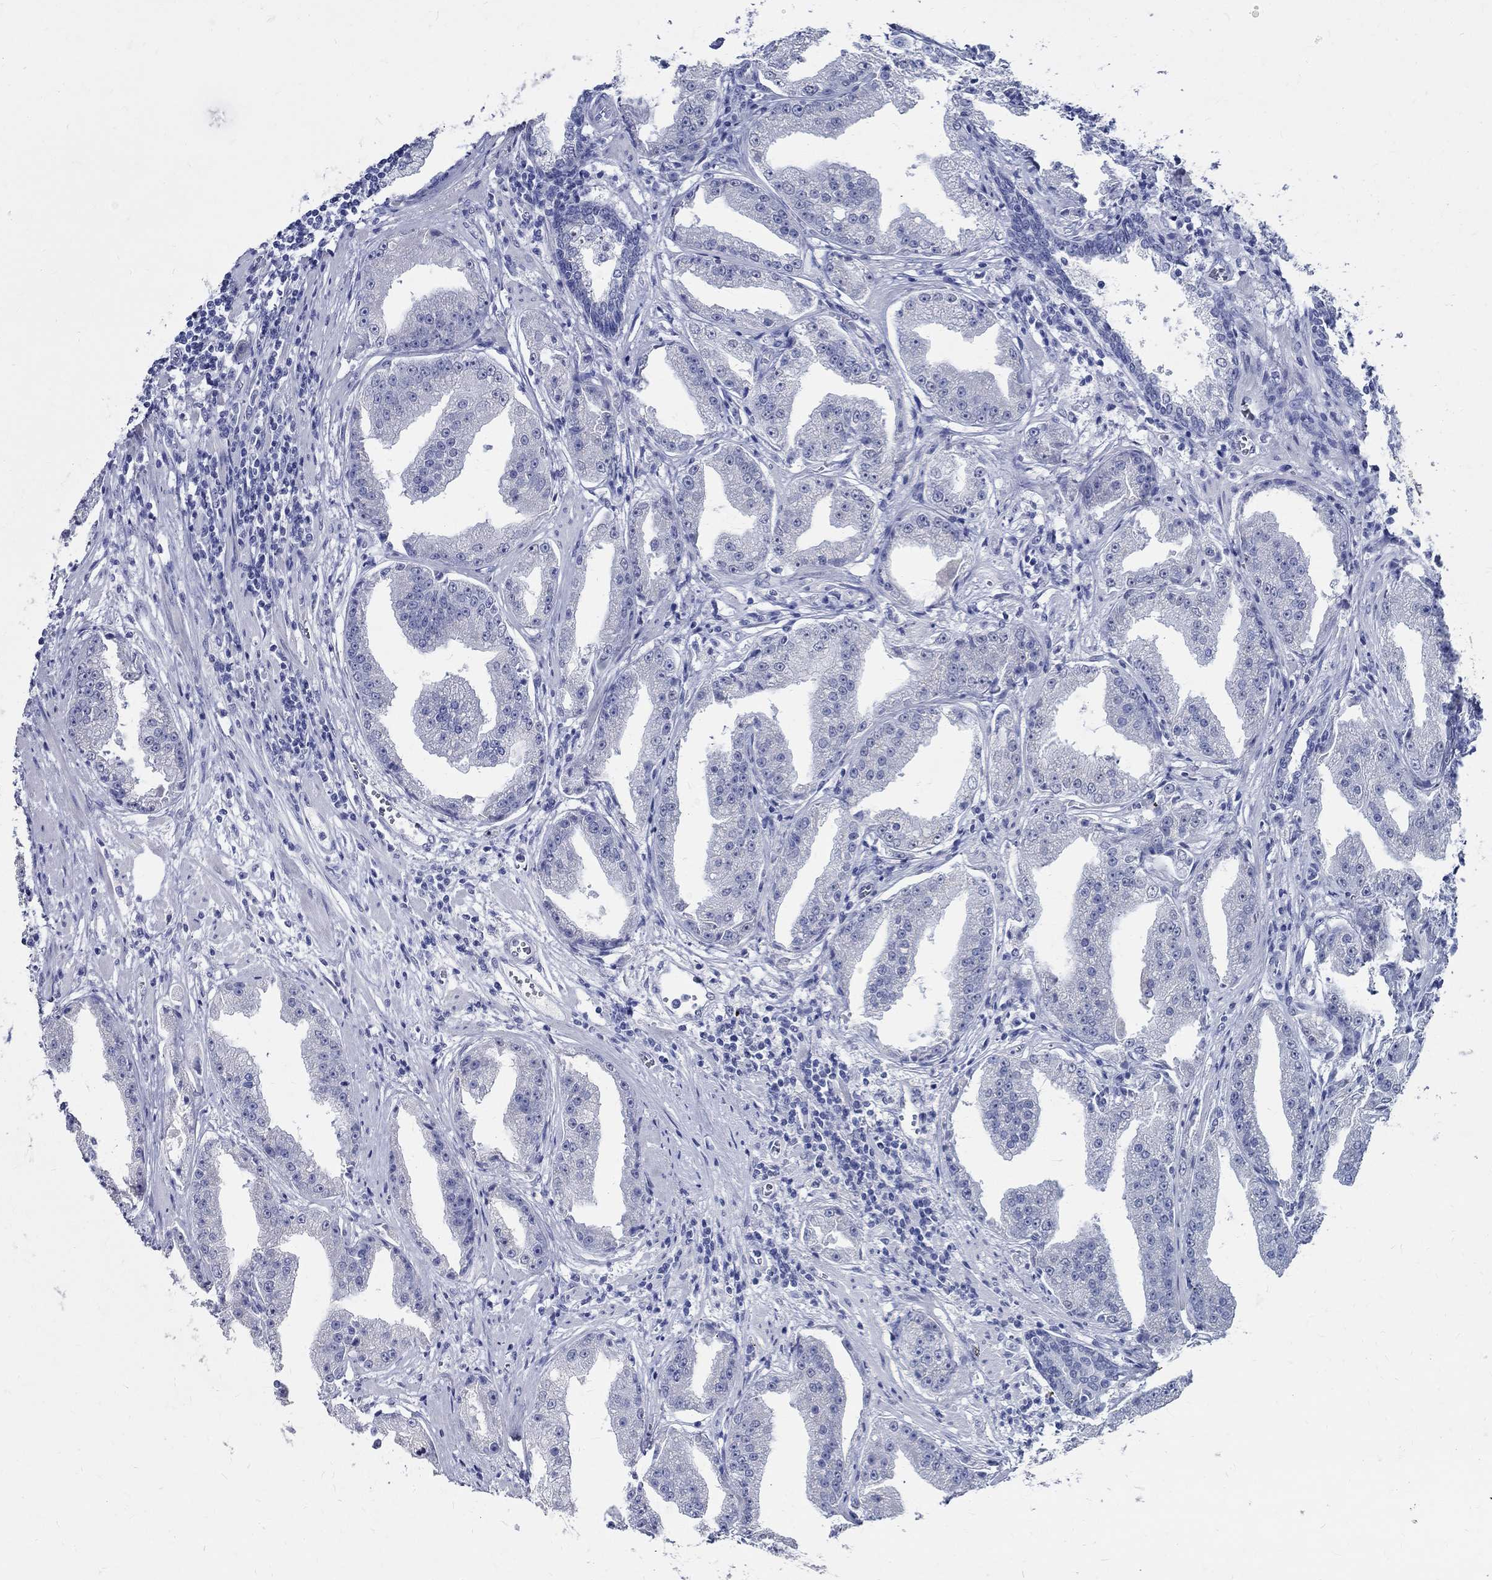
{"staining": {"intensity": "negative", "quantity": "none", "location": "none"}, "tissue": "prostate cancer", "cell_type": "Tumor cells", "image_type": "cancer", "snomed": [{"axis": "morphology", "description": "Adenocarcinoma, Low grade"}, {"axis": "topography", "description": "Prostate"}], "caption": "Immunohistochemistry of human low-grade adenocarcinoma (prostate) exhibits no expression in tumor cells.", "gene": "TSPAN16", "patient": {"sex": "male", "age": 62}}